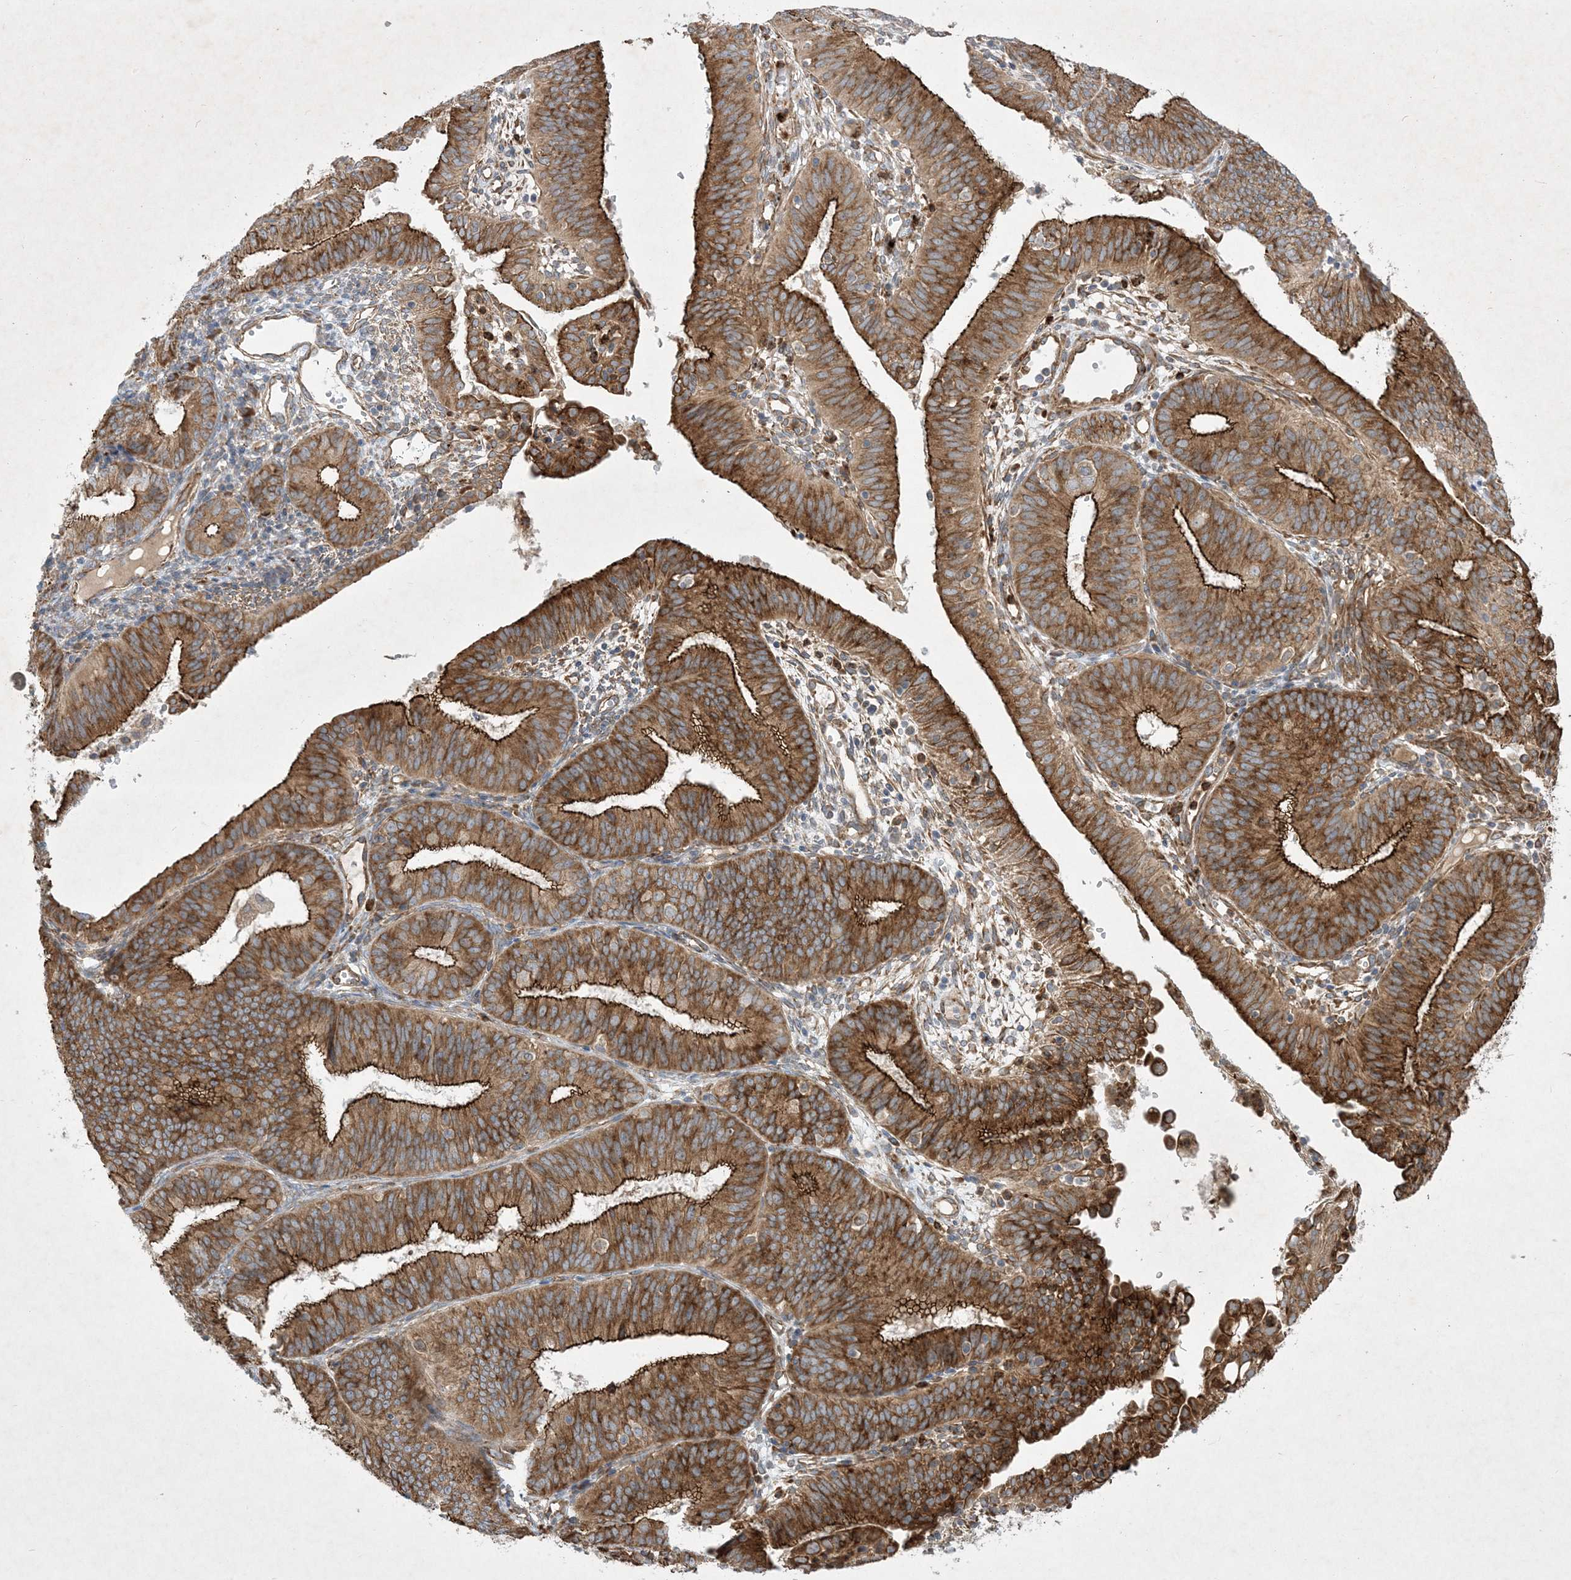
{"staining": {"intensity": "strong", "quantity": ">75%", "location": "cytoplasmic/membranous"}, "tissue": "endometrial cancer", "cell_type": "Tumor cells", "image_type": "cancer", "snomed": [{"axis": "morphology", "description": "Adenocarcinoma, NOS"}, {"axis": "topography", "description": "Endometrium"}], "caption": "Human adenocarcinoma (endometrial) stained for a protein (brown) demonstrates strong cytoplasmic/membranous positive staining in about >75% of tumor cells.", "gene": "OTOP1", "patient": {"sex": "female", "age": 51}}